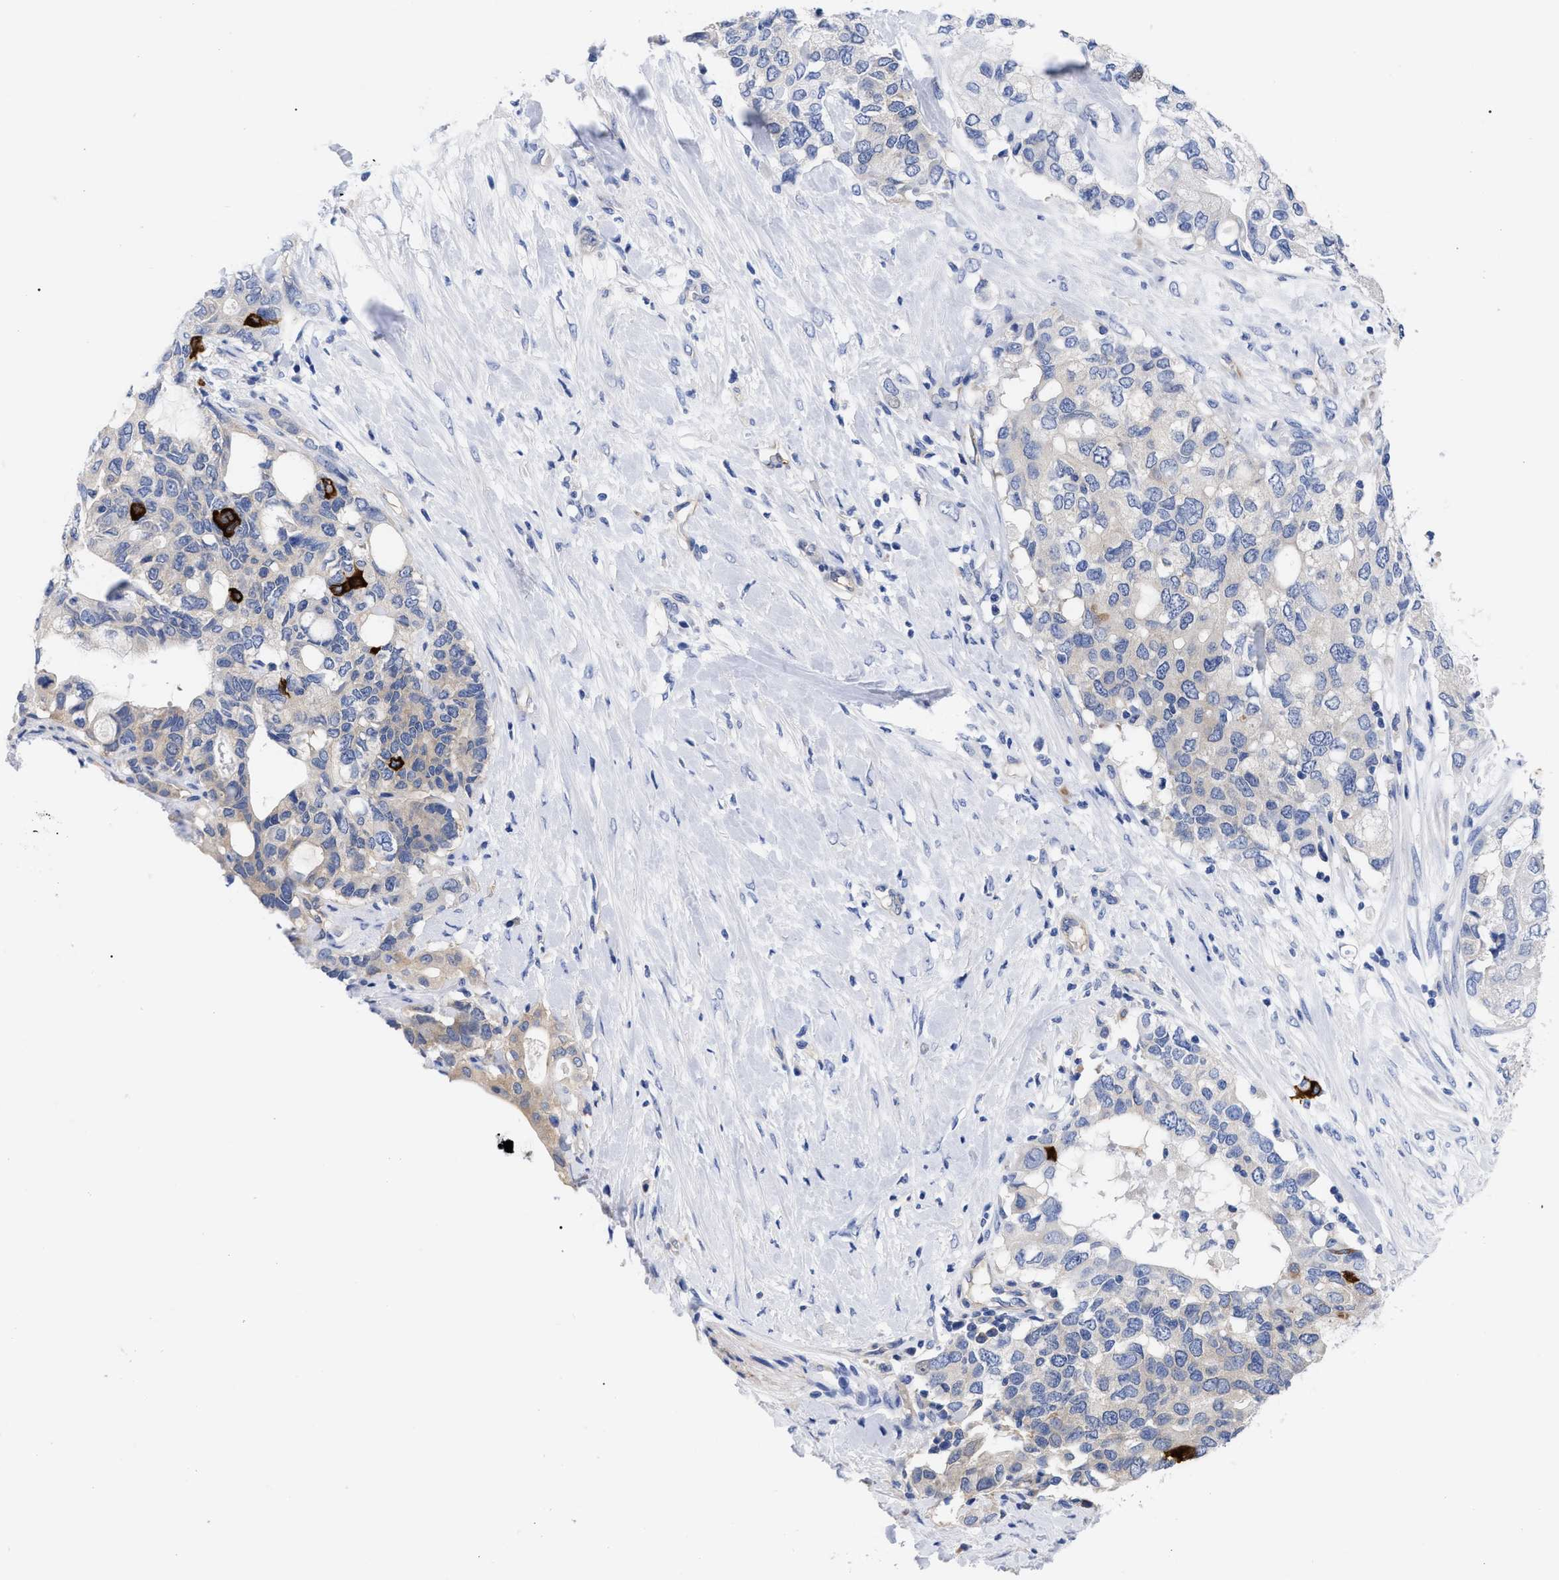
{"staining": {"intensity": "weak", "quantity": "<25%", "location": "cytoplasmic/membranous"}, "tissue": "pancreatic cancer", "cell_type": "Tumor cells", "image_type": "cancer", "snomed": [{"axis": "morphology", "description": "Adenocarcinoma, NOS"}, {"axis": "topography", "description": "Pancreas"}], "caption": "Tumor cells show no significant staining in pancreatic cancer.", "gene": "IRAG2", "patient": {"sex": "female", "age": 56}}